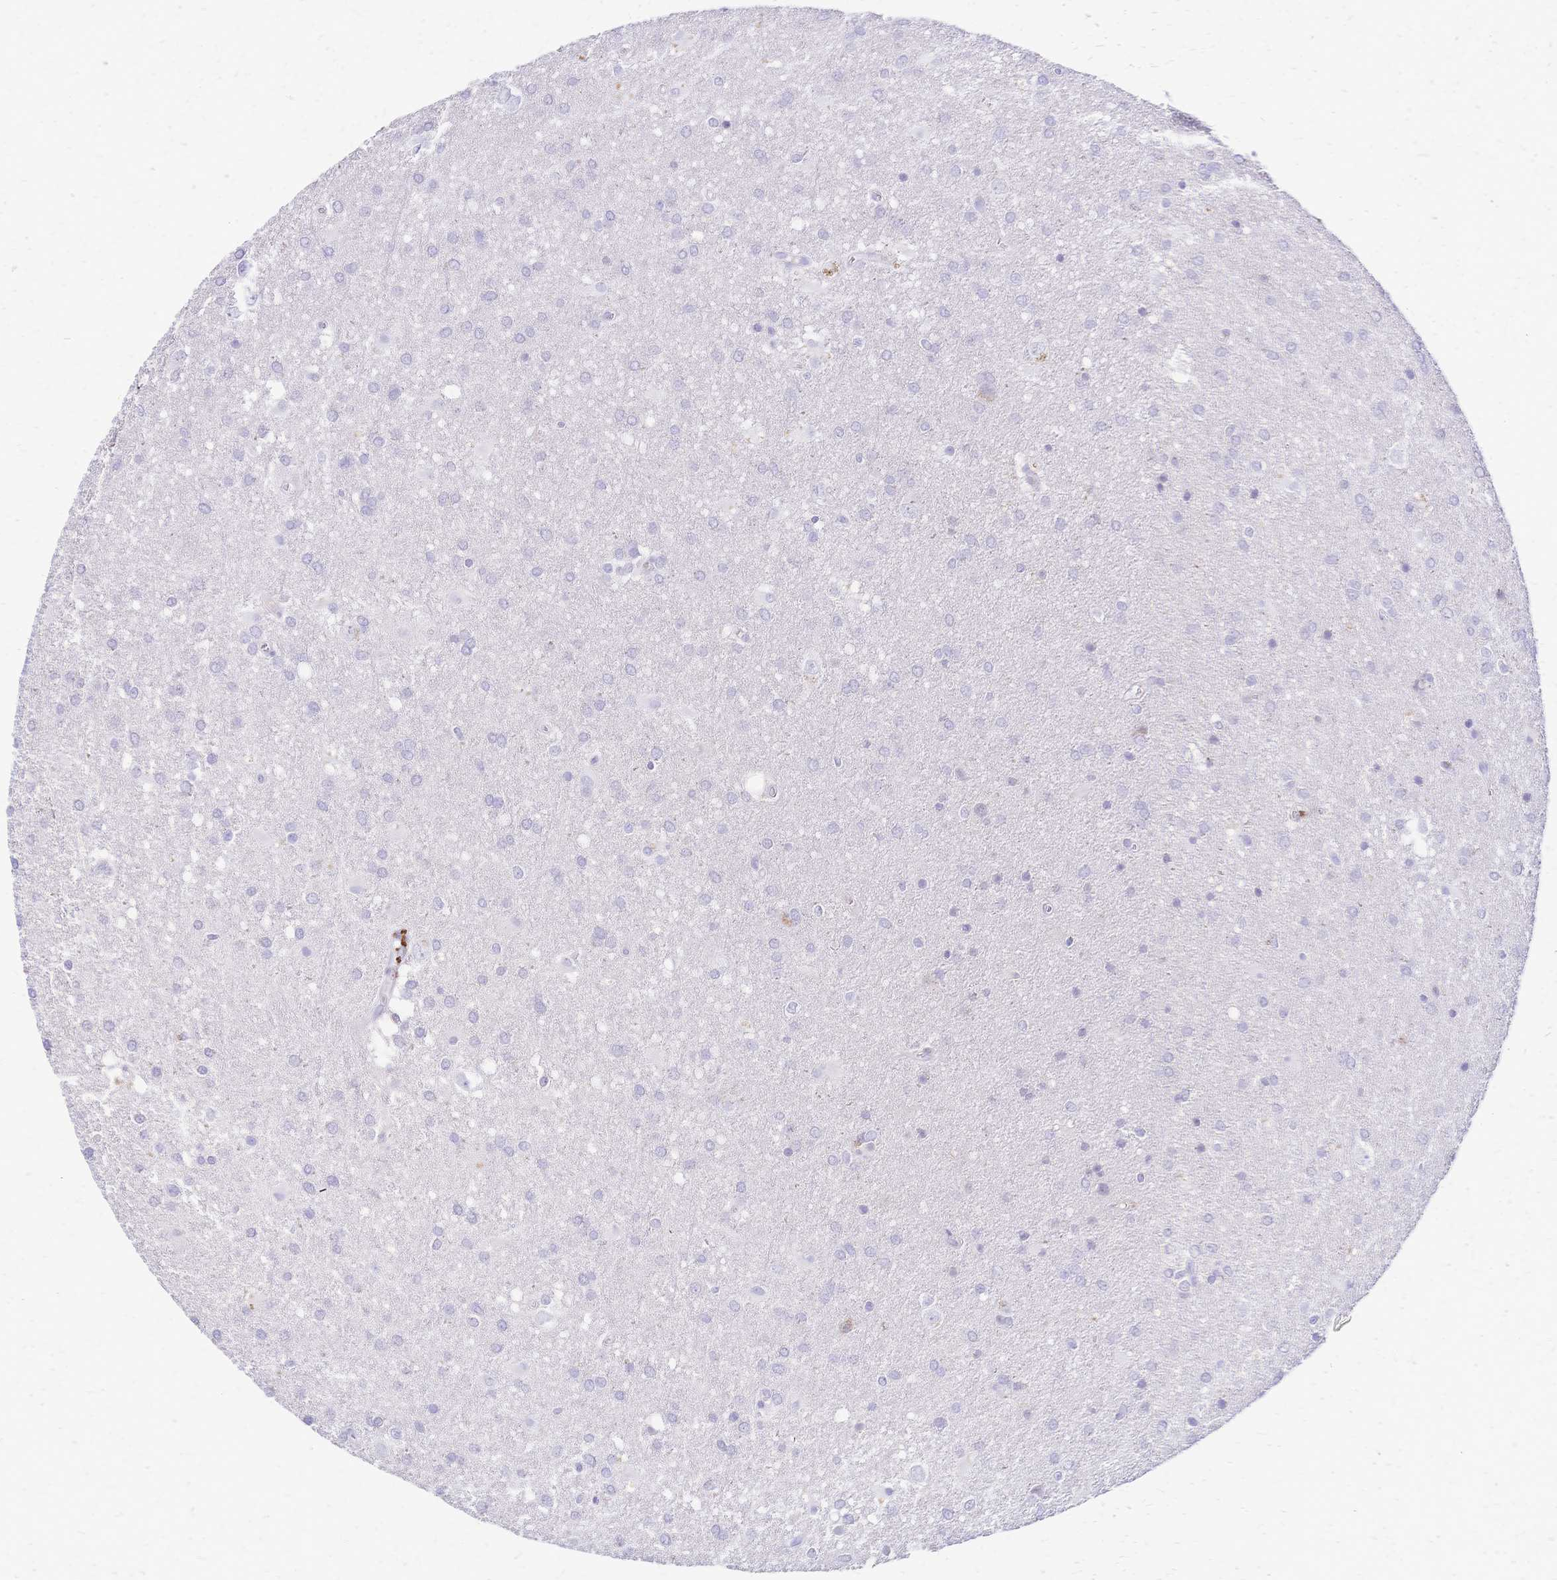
{"staining": {"intensity": "negative", "quantity": "none", "location": "none"}, "tissue": "glioma", "cell_type": "Tumor cells", "image_type": "cancer", "snomed": [{"axis": "morphology", "description": "Glioma, malignant, Low grade"}, {"axis": "topography", "description": "Brain"}], "caption": "Histopathology image shows no significant protein staining in tumor cells of glioma.", "gene": "FA2H", "patient": {"sex": "male", "age": 66}}